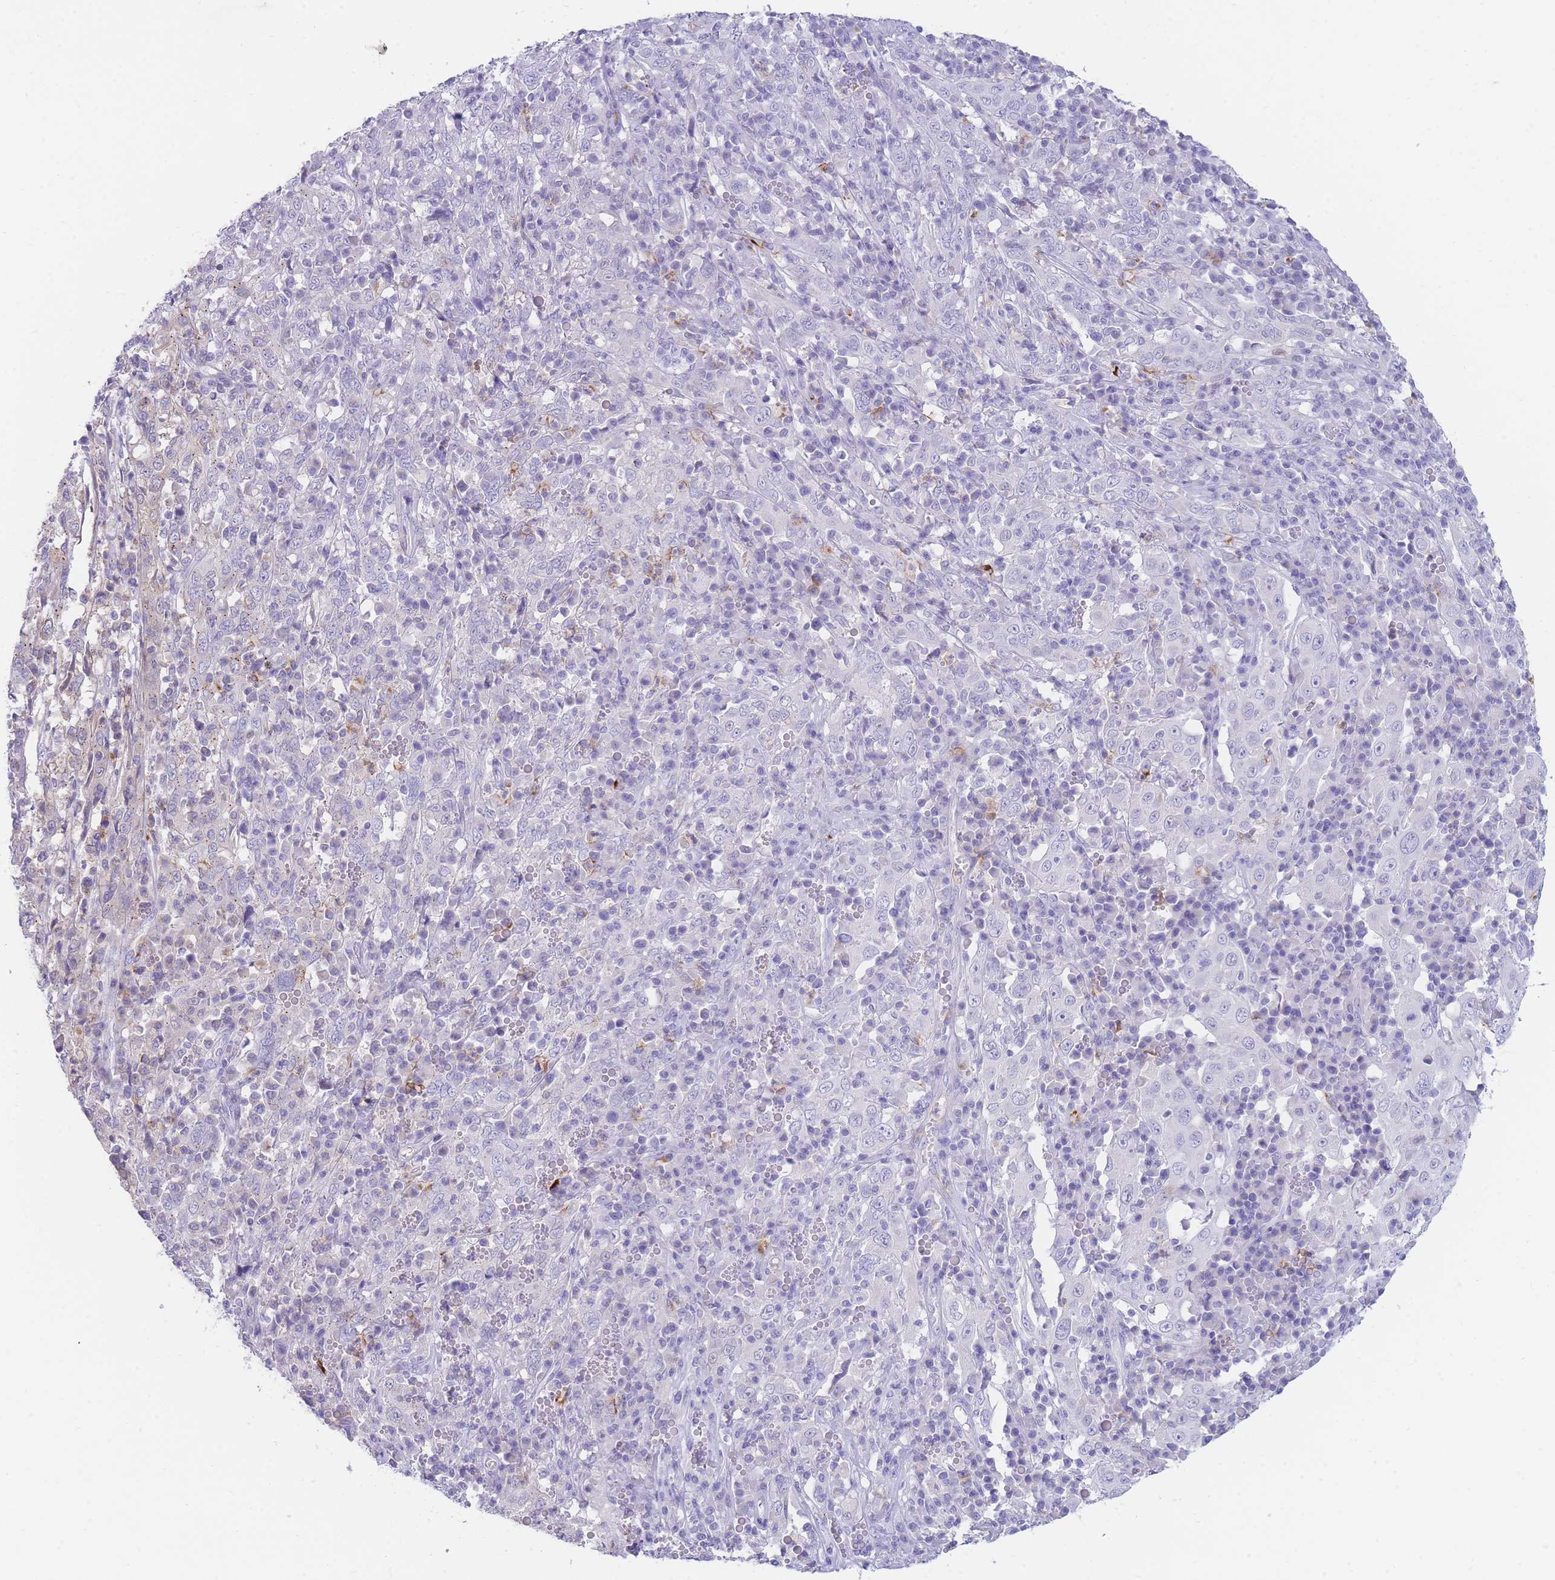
{"staining": {"intensity": "negative", "quantity": "none", "location": "none"}, "tissue": "cervical cancer", "cell_type": "Tumor cells", "image_type": "cancer", "snomed": [{"axis": "morphology", "description": "Squamous cell carcinoma, NOS"}, {"axis": "topography", "description": "Cervix"}], "caption": "Cervical cancer stained for a protein using immunohistochemistry exhibits no positivity tumor cells.", "gene": "NKX1-2", "patient": {"sex": "female", "age": 46}}